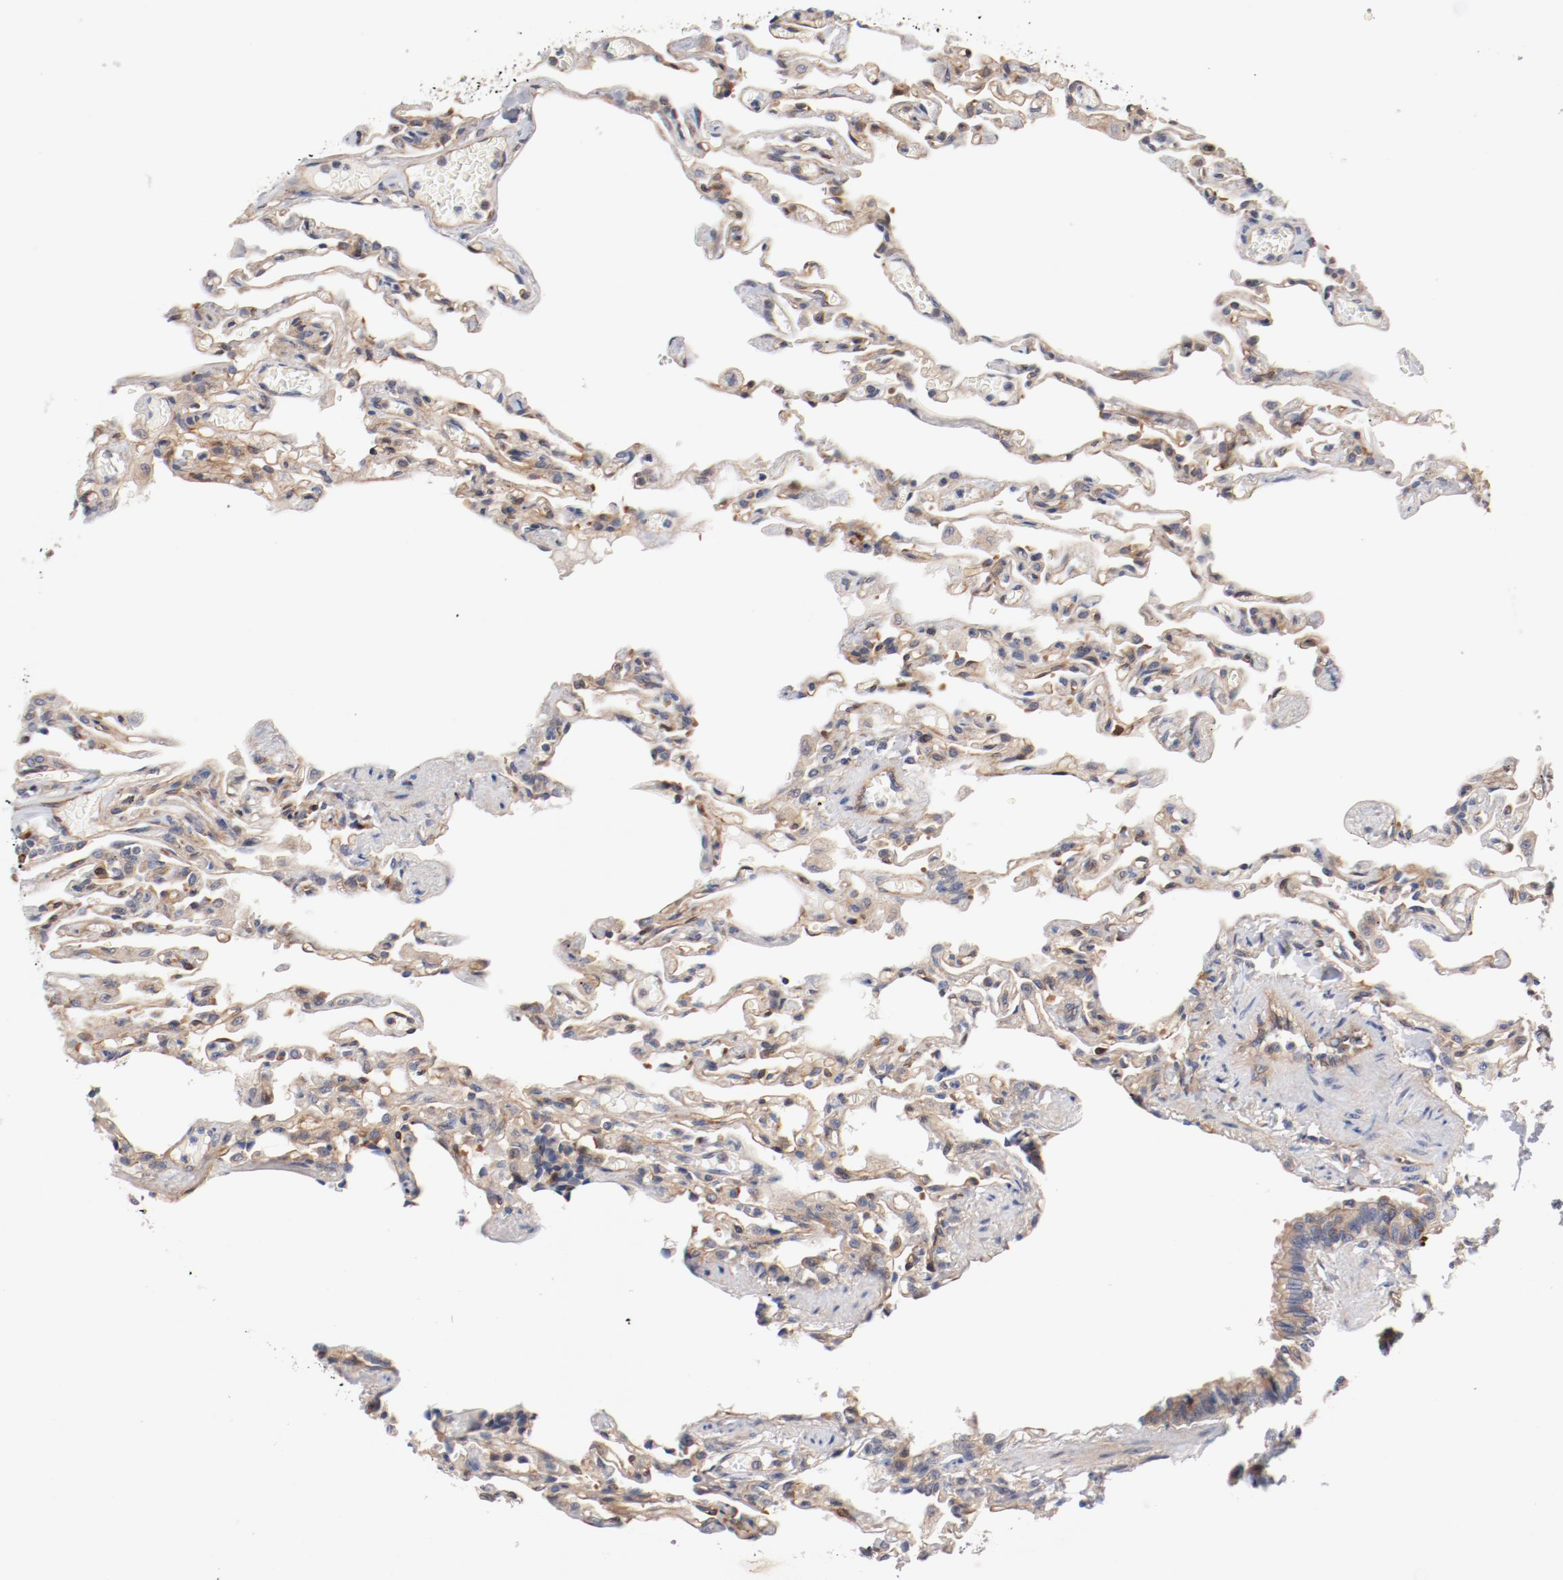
{"staining": {"intensity": "moderate", "quantity": ">75%", "location": "cytoplasmic/membranous"}, "tissue": "lung", "cell_type": "Alveolar cells", "image_type": "normal", "snomed": [{"axis": "morphology", "description": "Normal tissue, NOS"}, {"axis": "topography", "description": "Lung"}], "caption": "Immunohistochemical staining of normal lung shows medium levels of moderate cytoplasmic/membranous expression in approximately >75% of alveolar cells. (DAB (3,3'-diaminobenzidine) IHC, brown staining for protein, blue staining for nuclei).", "gene": "PITPNM2", "patient": {"sex": "male", "age": 21}}